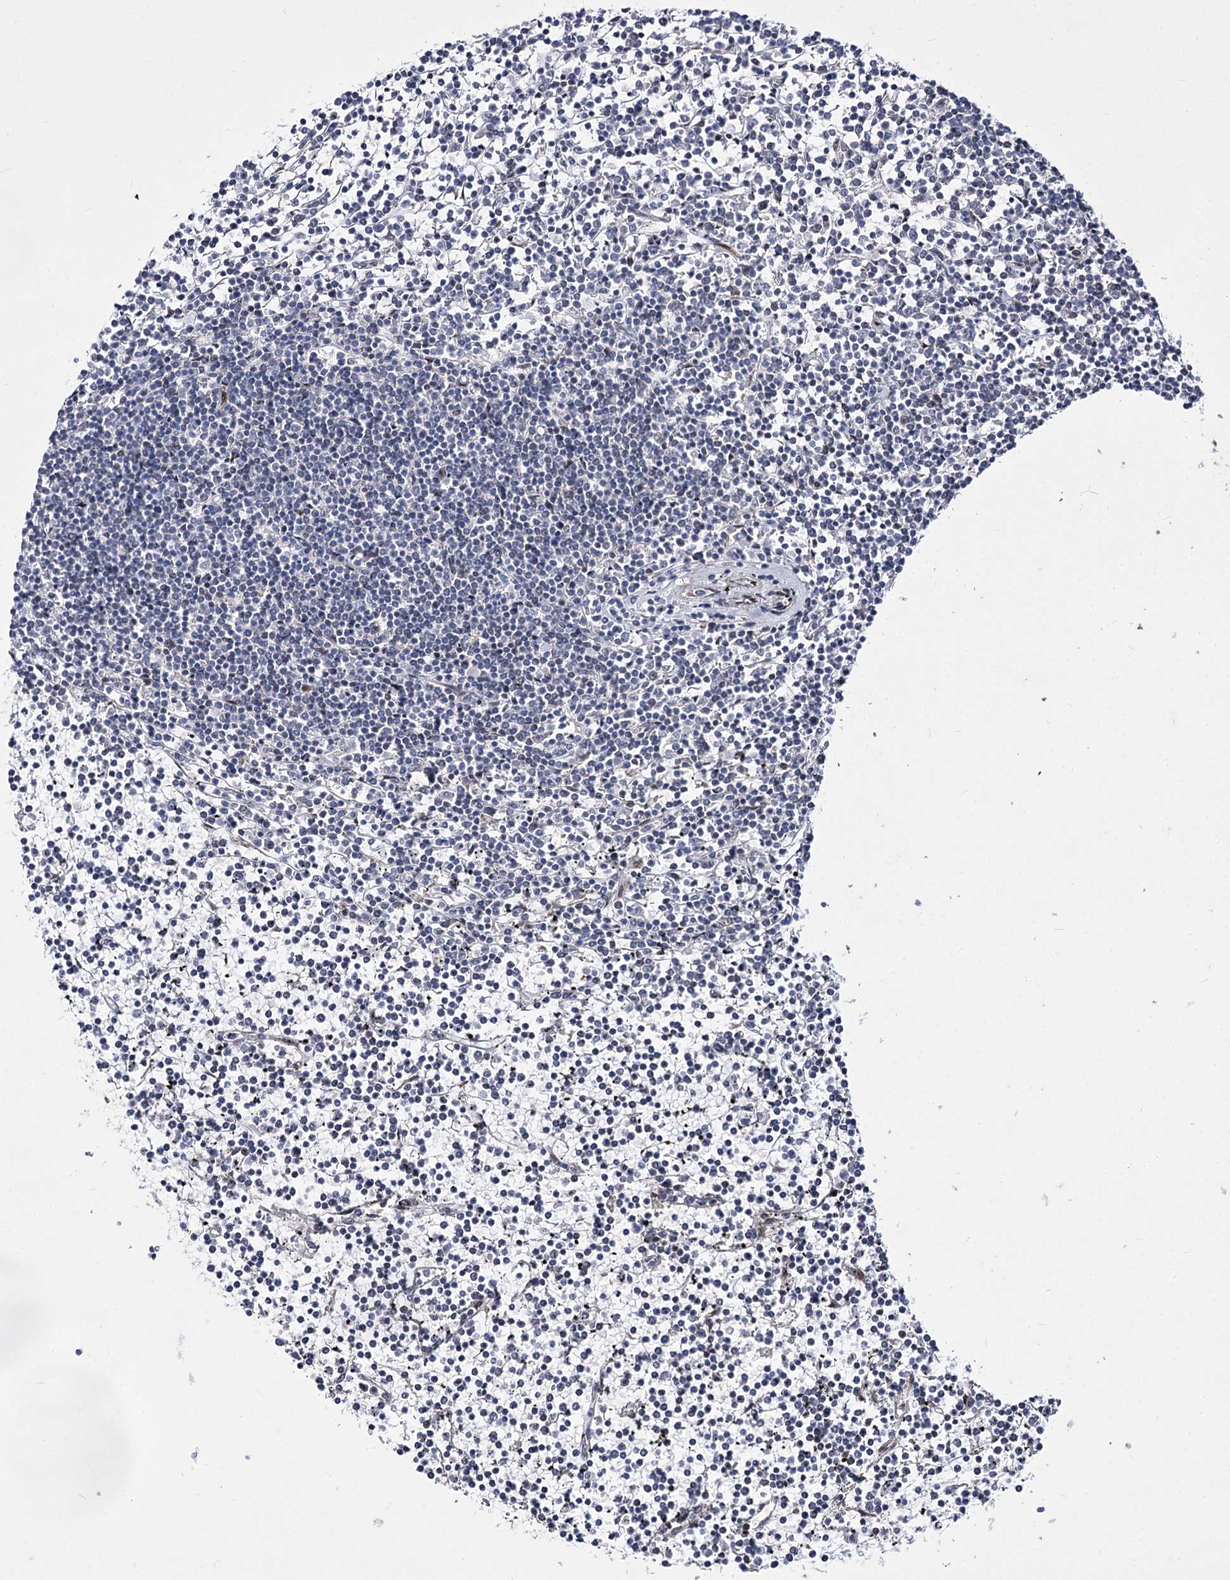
{"staining": {"intensity": "negative", "quantity": "none", "location": "none"}, "tissue": "lymphoma", "cell_type": "Tumor cells", "image_type": "cancer", "snomed": [{"axis": "morphology", "description": "Malignant lymphoma, non-Hodgkin's type, Low grade"}, {"axis": "topography", "description": "Spleen"}], "caption": "There is no significant staining in tumor cells of lymphoma.", "gene": "STOX1", "patient": {"sex": "female", "age": 19}}